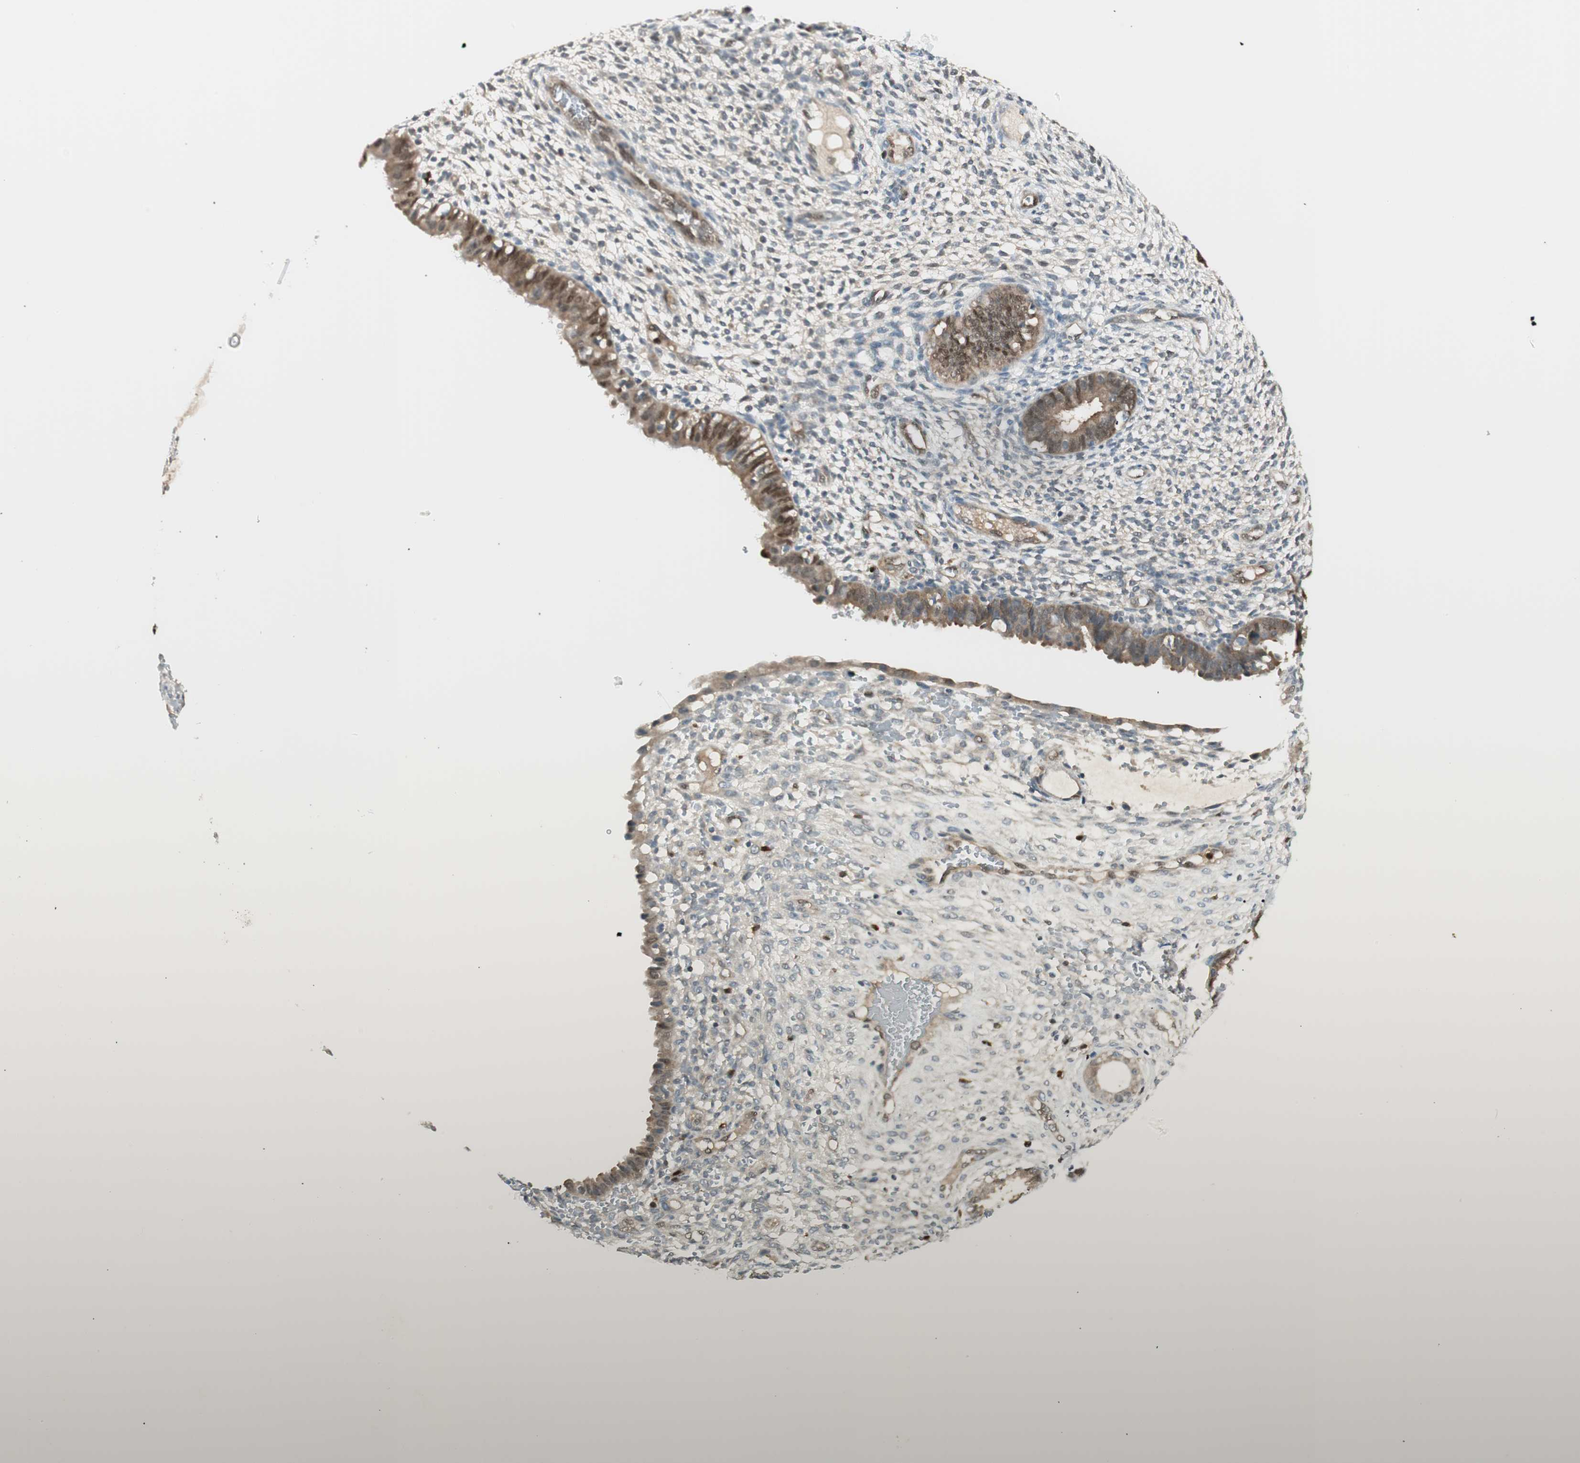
{"staining": {"intensity": "negative", "quantity": "none", "location": "none"}, "tissue": "endometrium", "cell_type": "Cells in endometrial stroma", "image_type": "normal", "snomed": [{"axis": "morphology", "description": "Normal tissue, NOS"}, {"axis": "topography", "description": "Endometrium"}], "caption": "DAB (3,3'-diaminobenzidine) immunohistochemical staining of unremarkable endometrium reveals no significant staining in cells in endometrial stroma.", "gene": "LTA4H", "patient": {"sex": "female", "age": 61}}